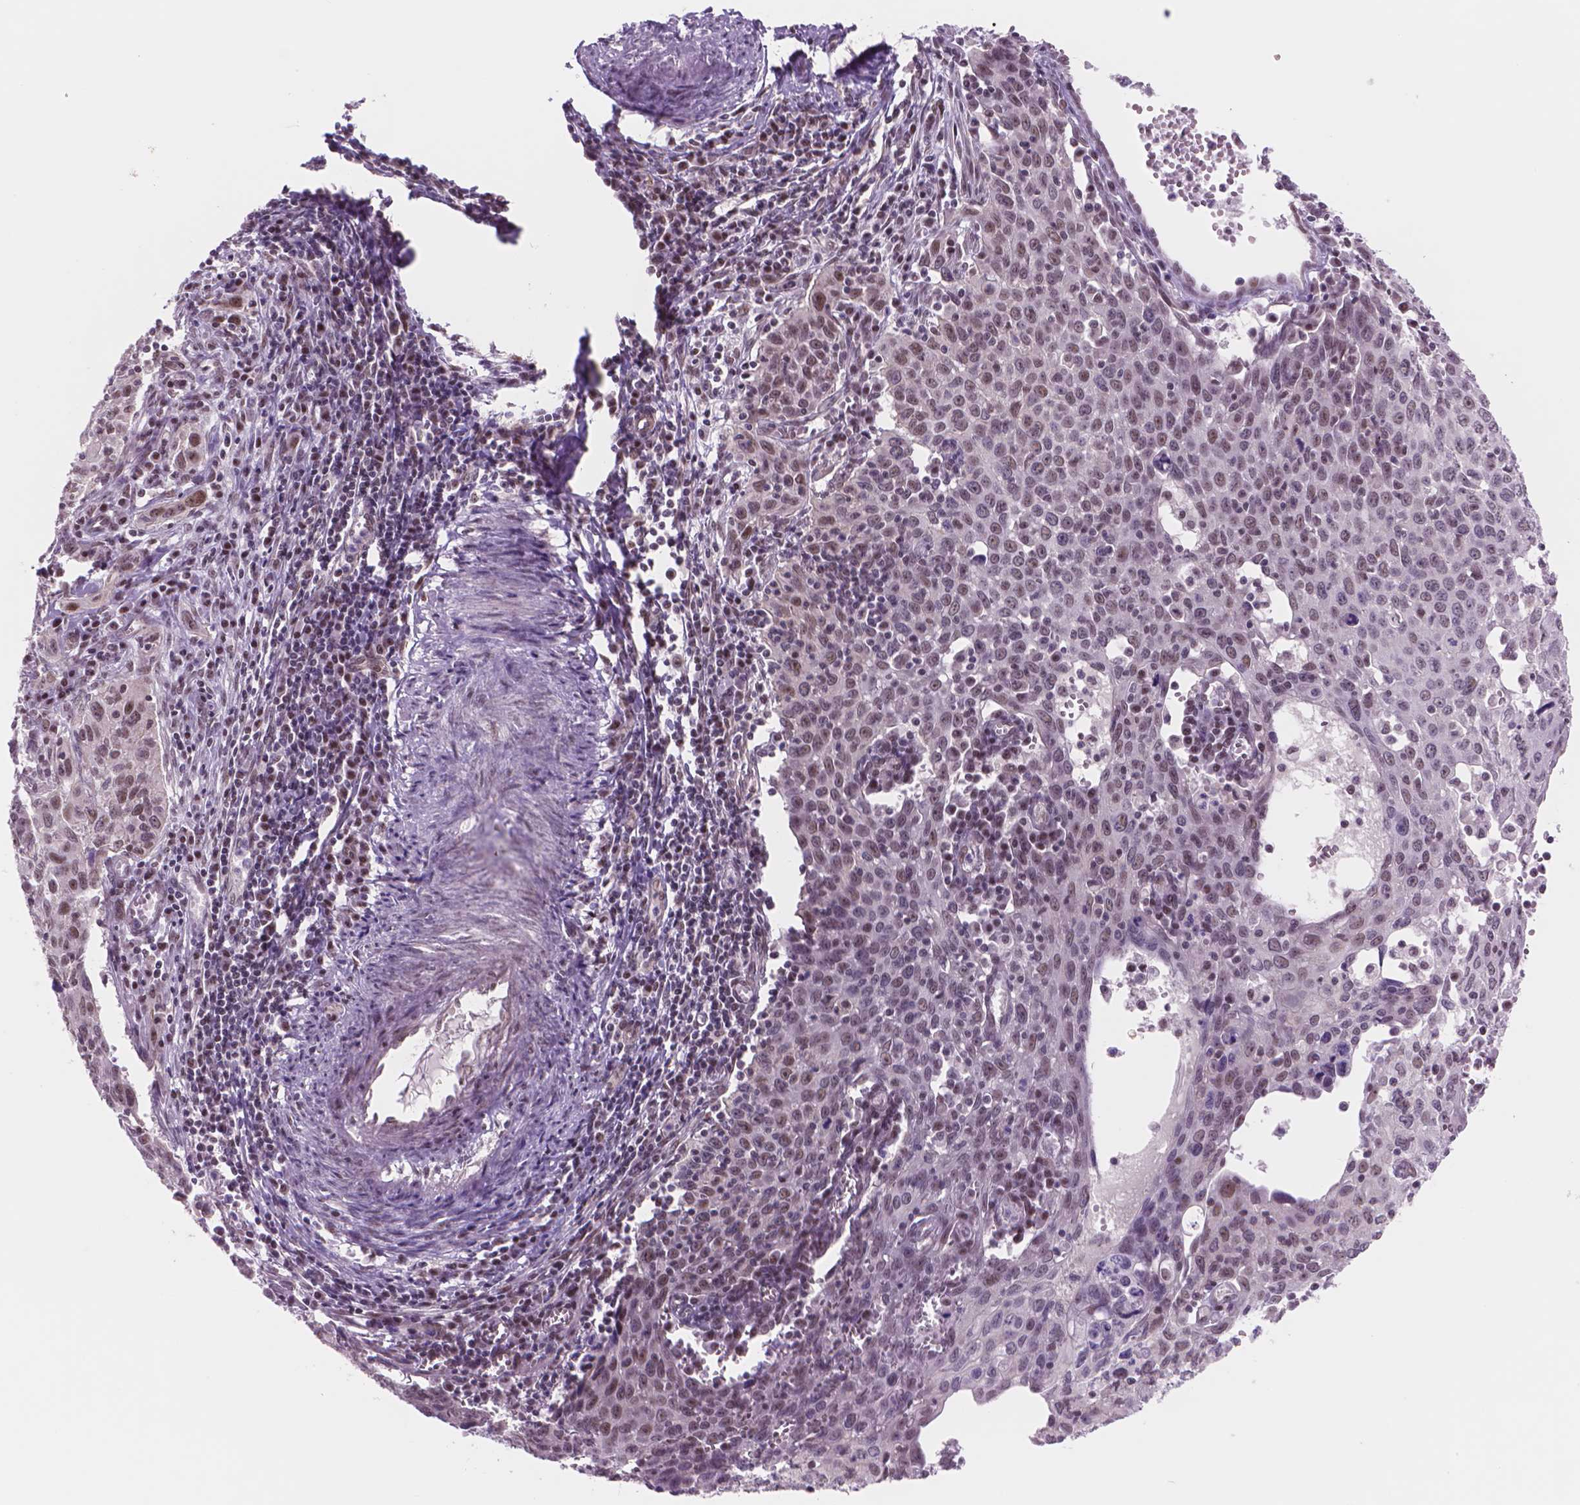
{"staining": {"intensity": "weak", "quantity": "<25%", "location": "nuclear"}, "tissue": "cervical cancer", "cell_type": "Tumor cells", "image_type": "cancer", "snomed": [{"axis": "morphology", "description": "Squamous cell carcinoma, NOS"}, {"axis": "topography", "description": "Cervix"}], "caption": "This is a micrograph of immunohistochemistry (IHC) staining of cervical cancer (squamous cell carcinoma), which shows no positivity in tumor cells. (DAB (3,3'-diaminobenzidine) IHC visualized using brightfield microscopy, high magnification).", "gene": "POLR3D", "patient": {"sex": "female", "age": 38}}